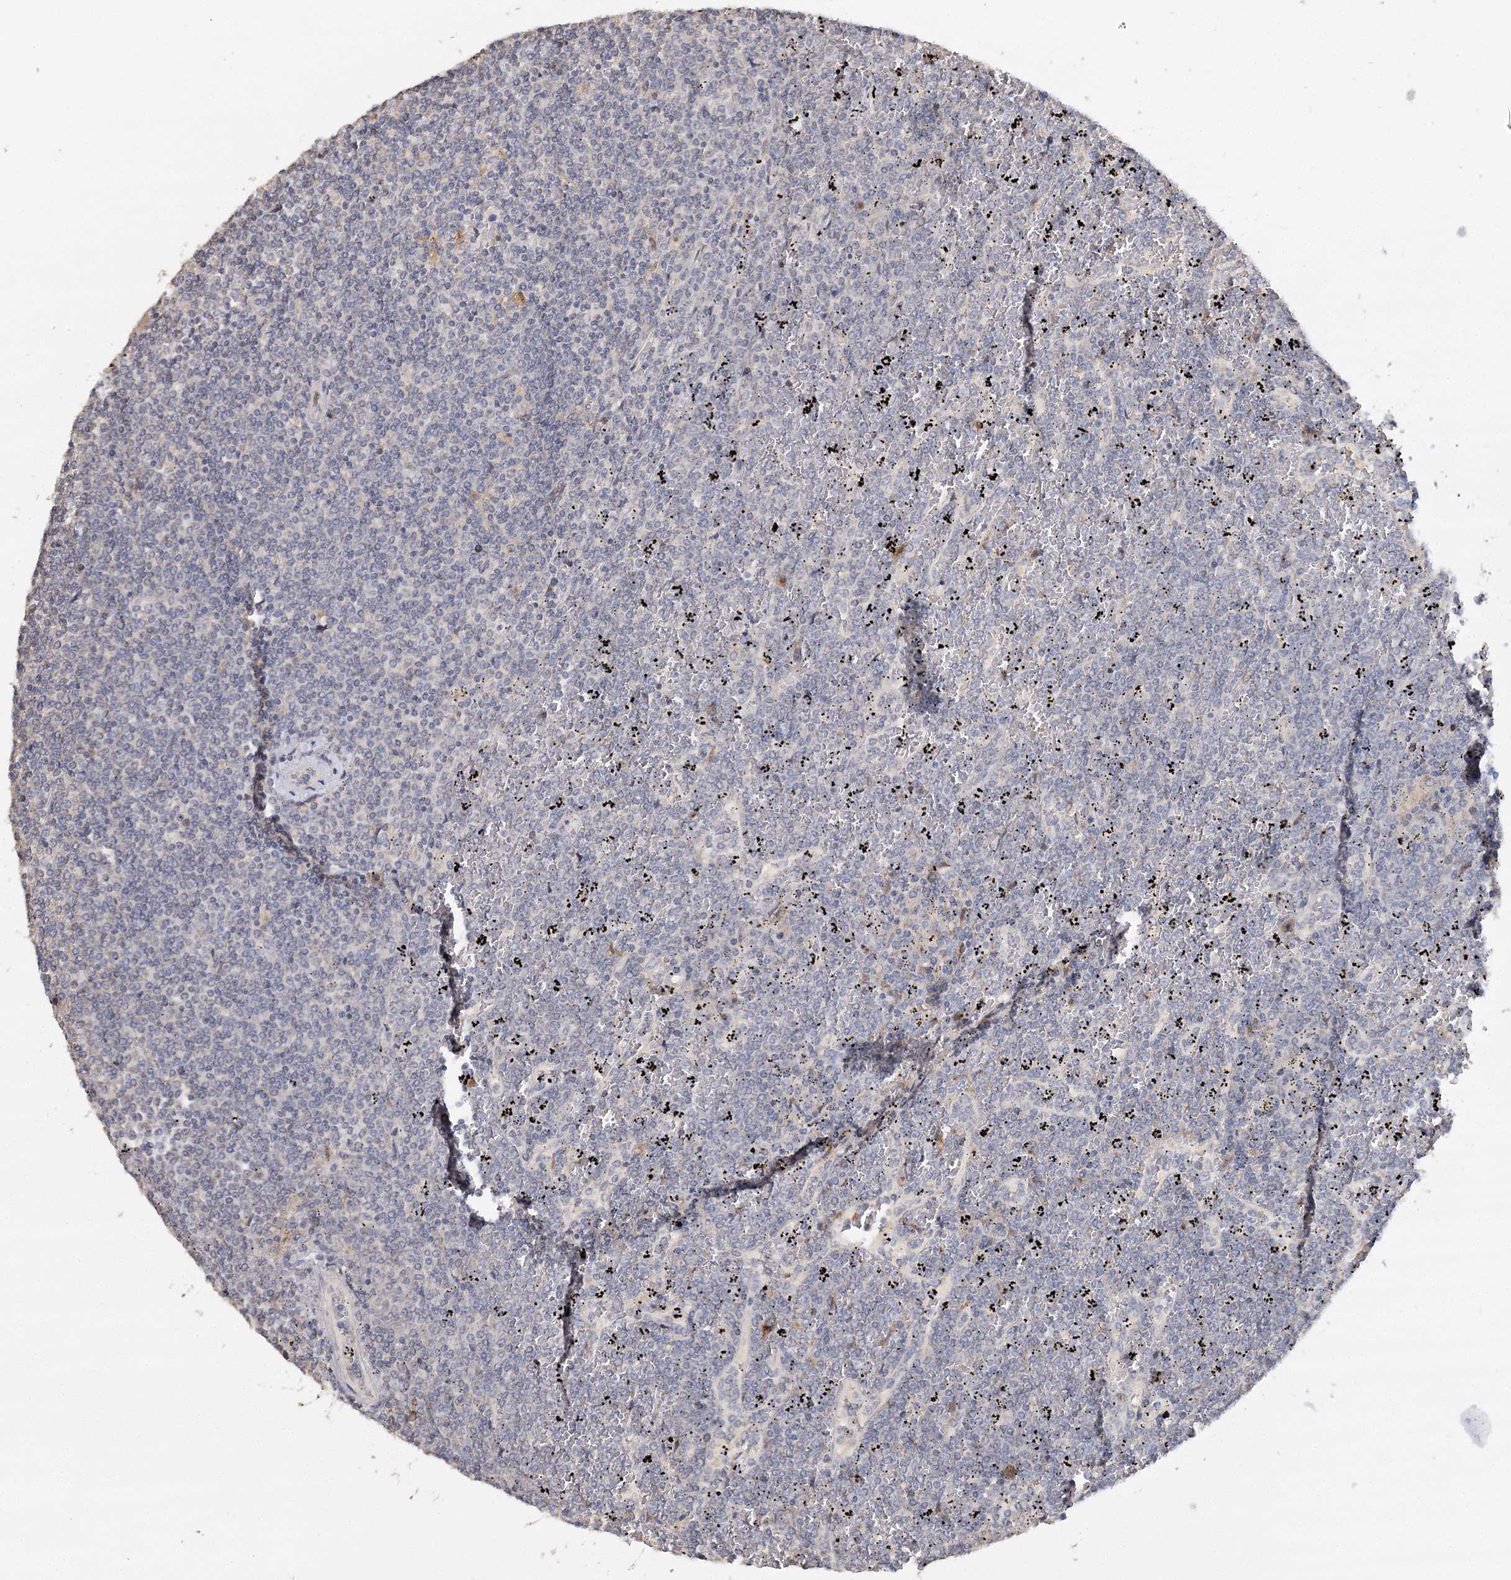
{"staining": {"intensity": "negative", "quantity": "none", "location": "none"}, "tissue": "lymphoma", "cell_type": "Tumor cells", "image_type": "cancer", "snomed": [{"axis": "morphology", "description": "Malignant lymphoma, non-Hodgkin's type, Low grade"}, {"axis": "topography", "description": "Spleen"}], "caption": "This is an IHC micrograph of human lymphoma. There is no staining in tumor cells.", "gene": "GJB5", "patient": {"sex": "female", "age": 19}}